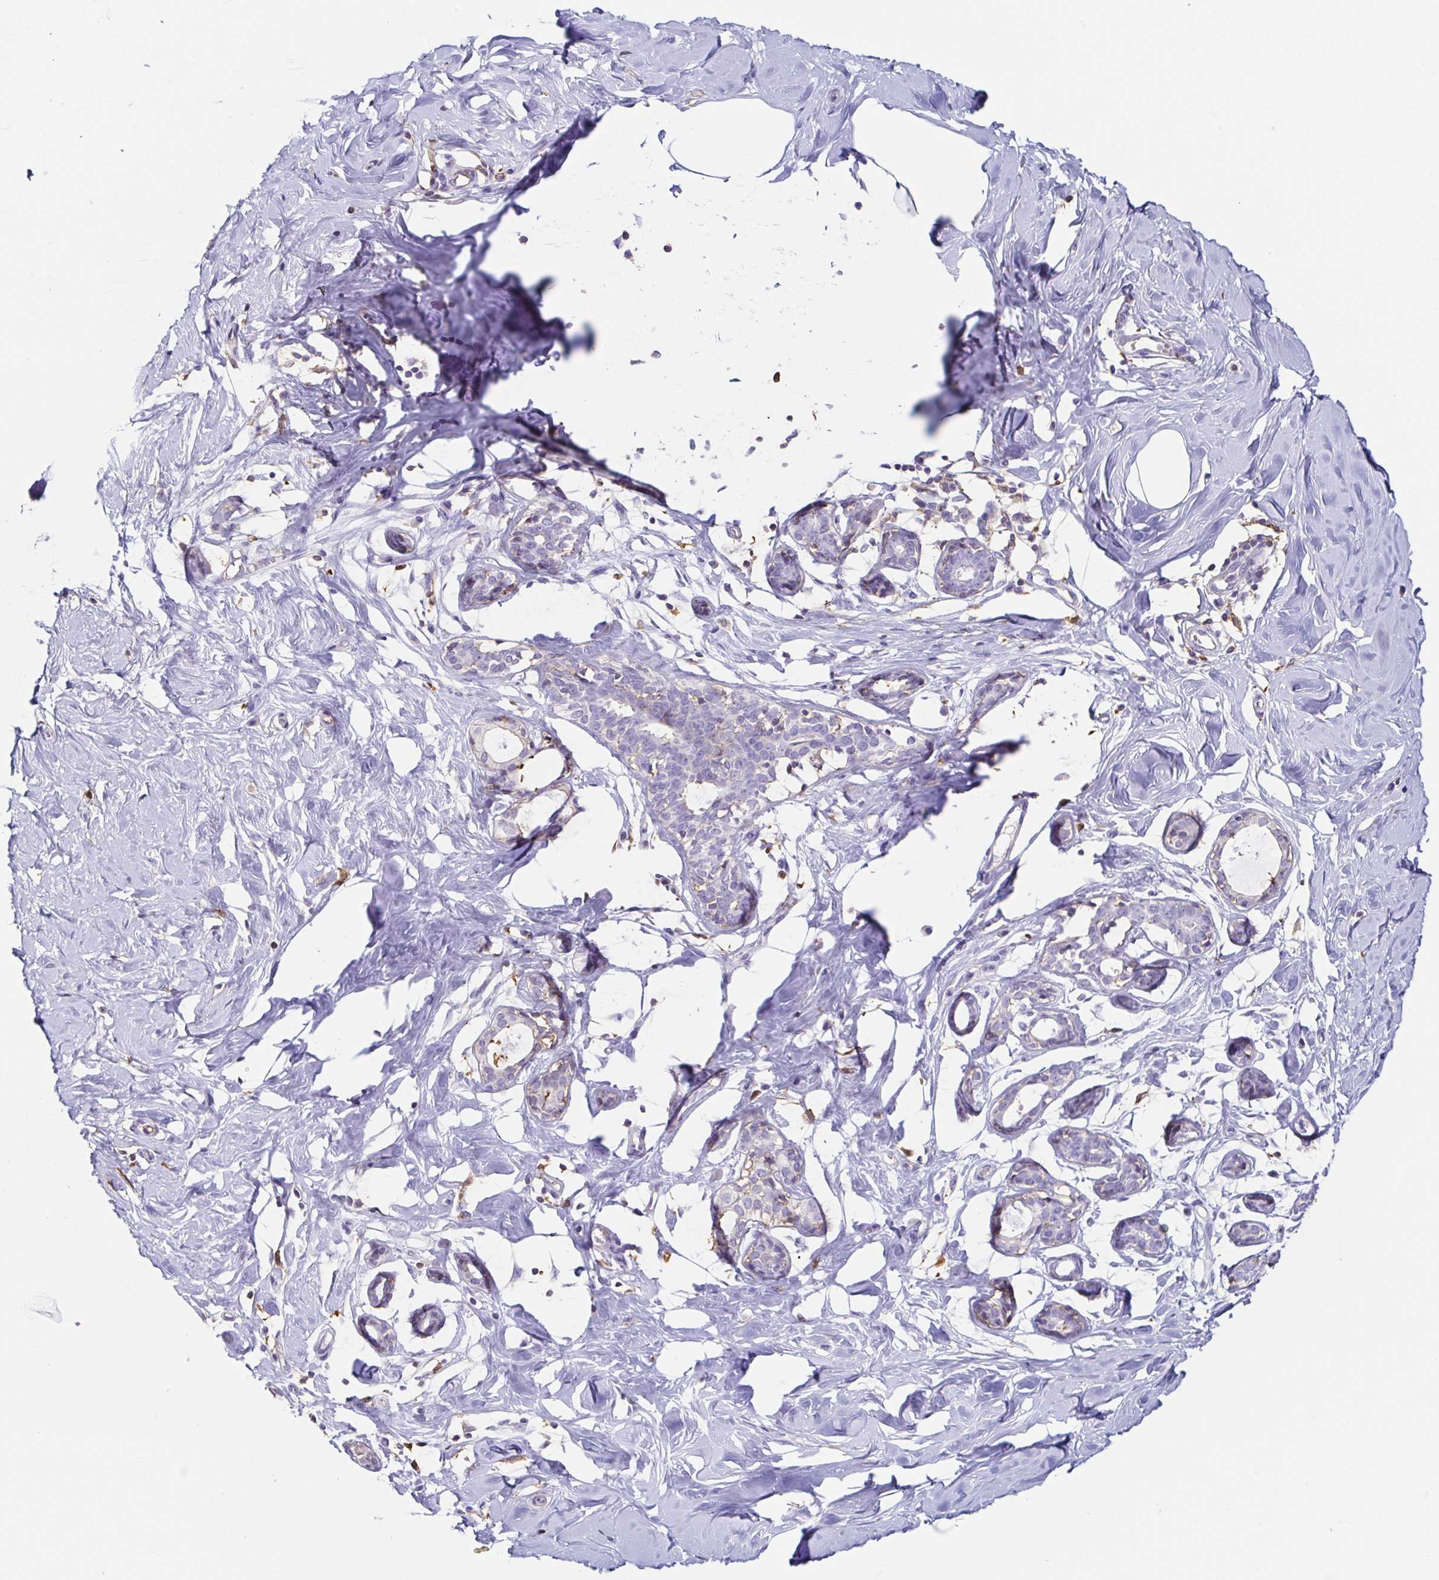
{"staining": {"intensity": "negative", "quantity": "none", "location": "none"}, "tissue": "breast", "cell_type": "Adipocytes", "image_type": "normal", "snomed": [{"axis": "morphology", "description": "Normal tissue, NOS"}, {"axis": "topography", "description": "Breast"}], "caption": "An image of breast stained for a protein exhibits no brown staining in adipocytes.", "gene": "ANXA10", "patient": {"sex": "female", "age": 27}}